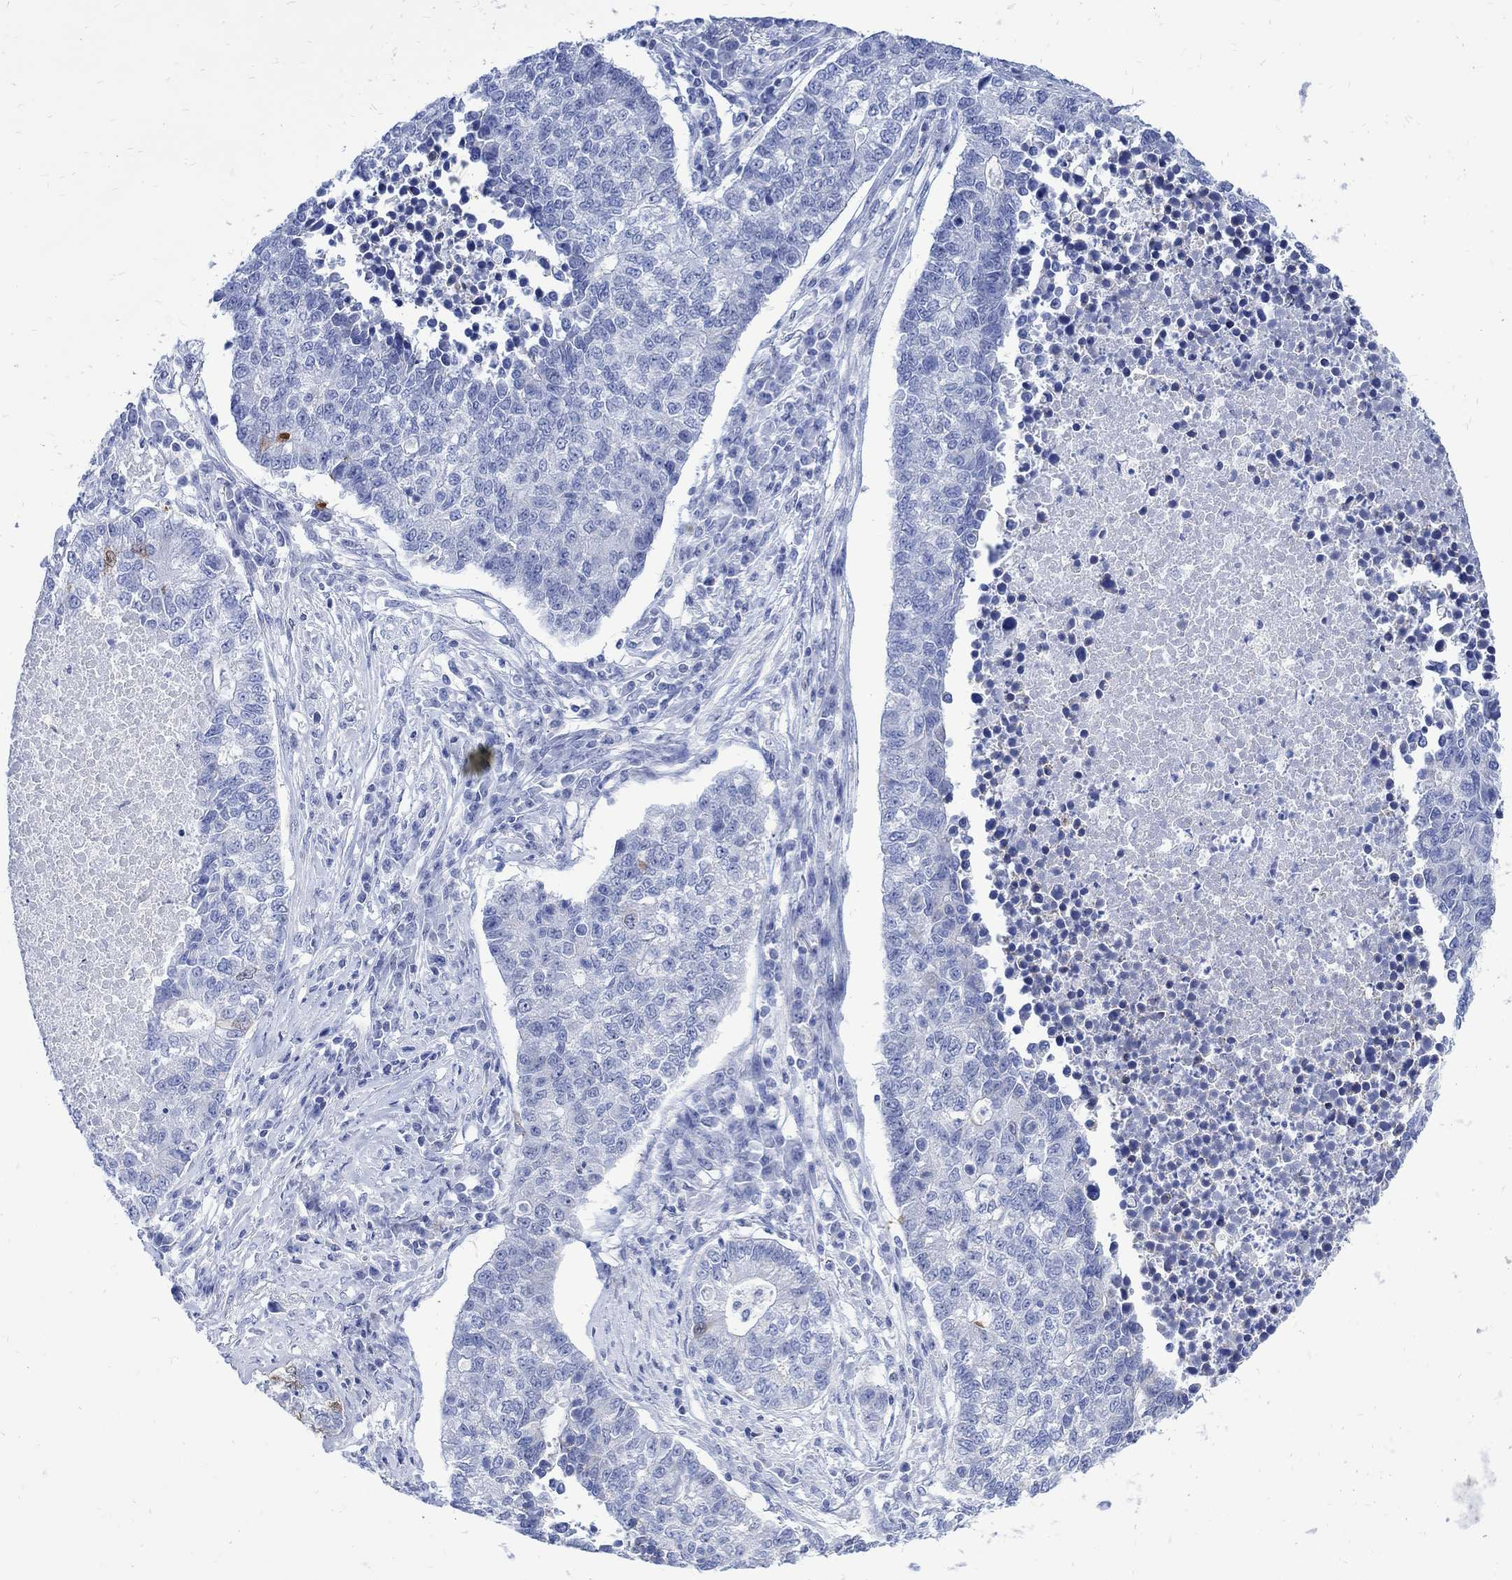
{"staining": {"intensity": "moderate", "quantity": "<25%", "location": "cytoplasmic/membranous"}, "tissue": "lung cancer", "cell_type": "Tumor cells", "image_type": "cancer", "snomed": [{"axis": "morphology", "description": "Adenocarcinoma, NOS"}, {"axis": "topography", "description": "Lung"}], "caption": "This is an image of IHC staining of lung adenocarcinoma, which shows moderate expression in the cytoplasmic/membranous of tumor cells.", "gene": "CPLX2", "patient": {"sex": "male", "age": 57}}